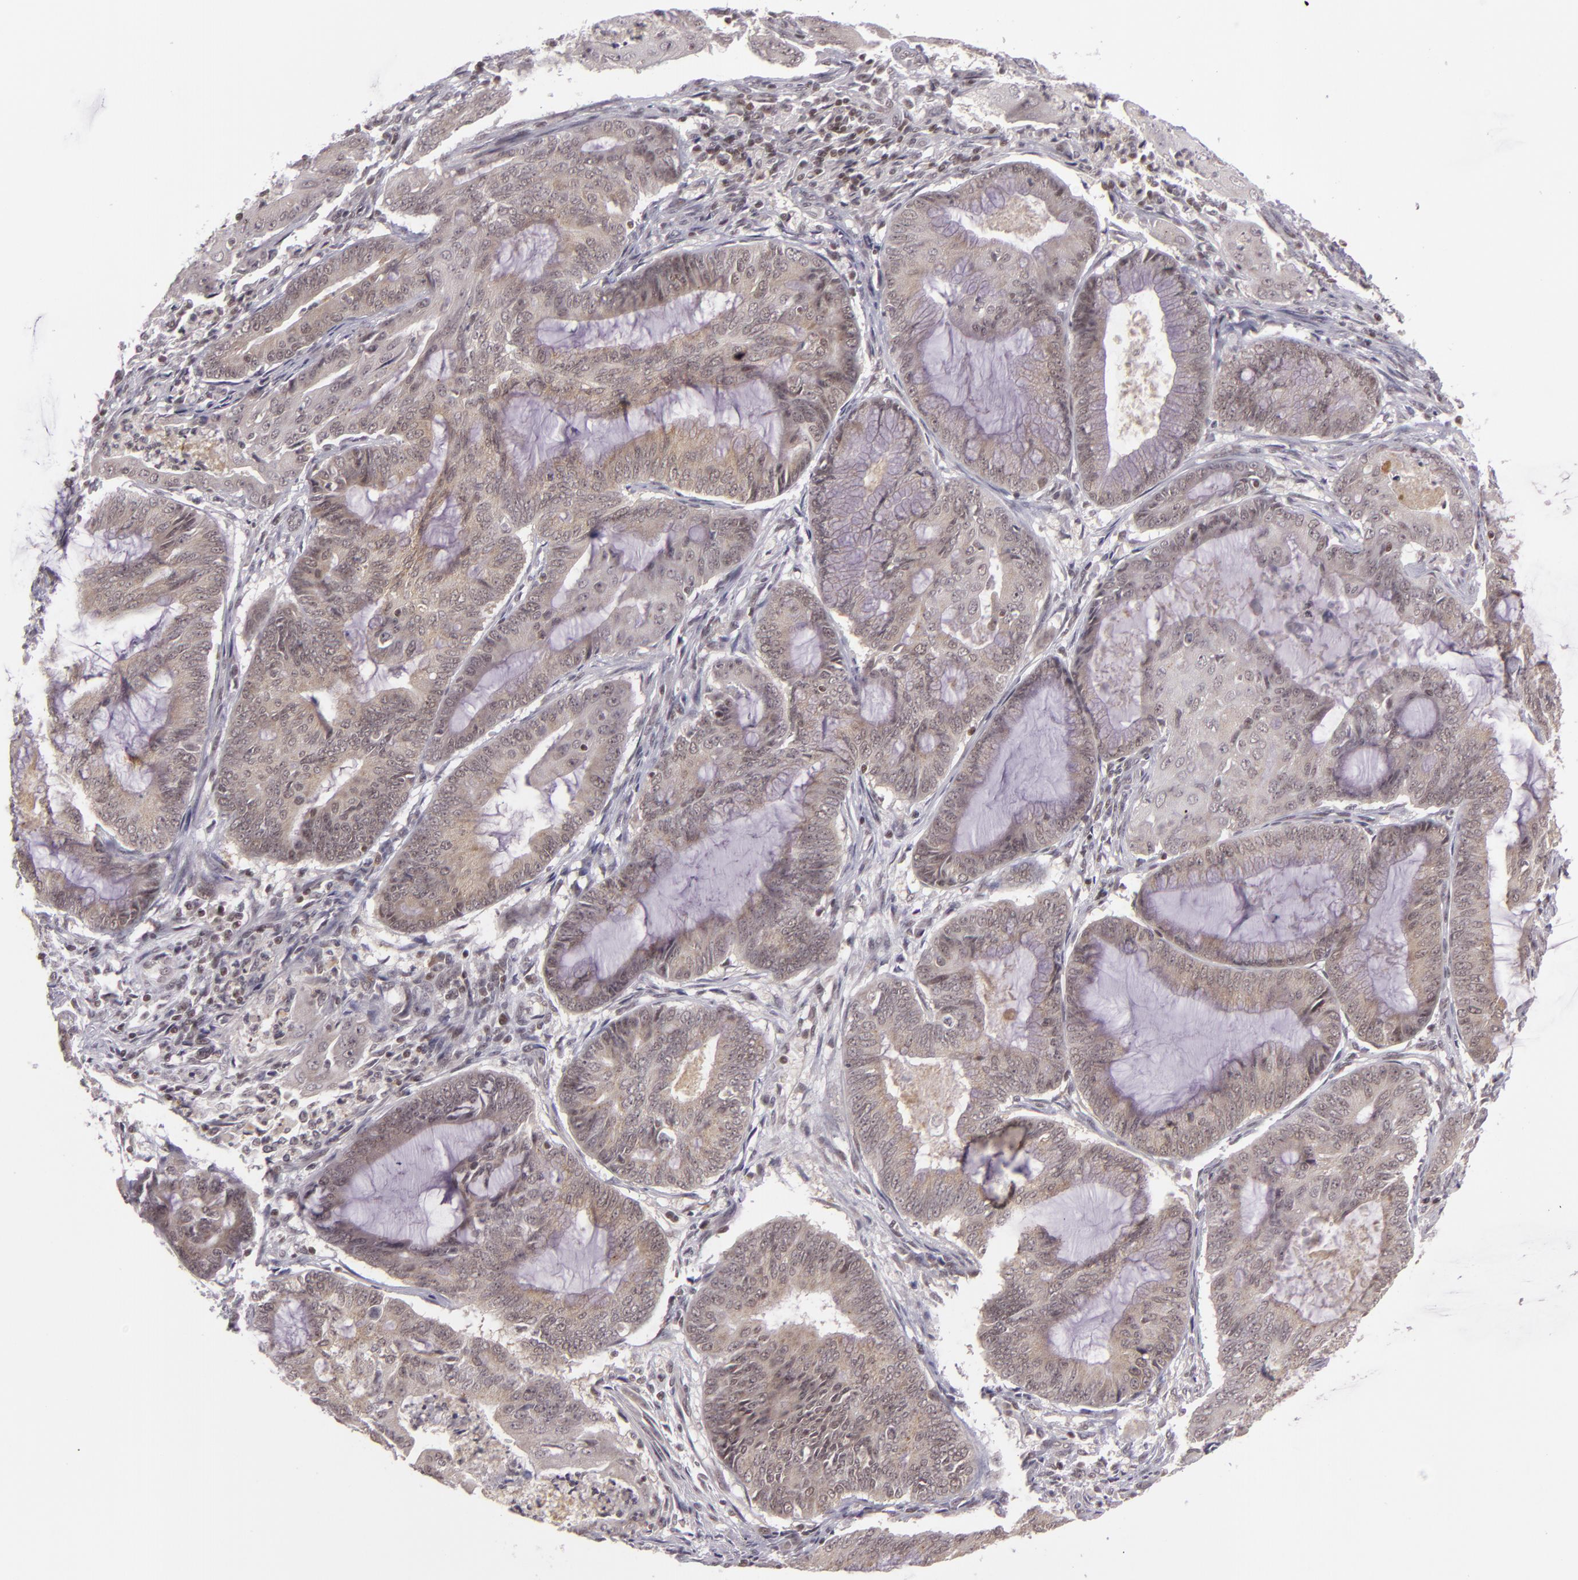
{"staining": {"intensity": "weak", "quantity": ">75%", "location": "cytoplasmic/membranous"}, "tissue": "endometrial cancer", "cell_type": "Tumor cells", "image_type": "cancer", "snomed": [{"axis": "morphology", "description": "Adenocarcinoma, NOS"}, {"axis": "topography", "description": "Endometrium"}], "caption": "Human adenocarcinoma (endometrial) stained for a protein (brown) shows weak cytoplasmic/membranous positive positivity in about >75% of tumor cells.", "gene": "ZFX", "patient": {"sex": "female", "age": 63}}